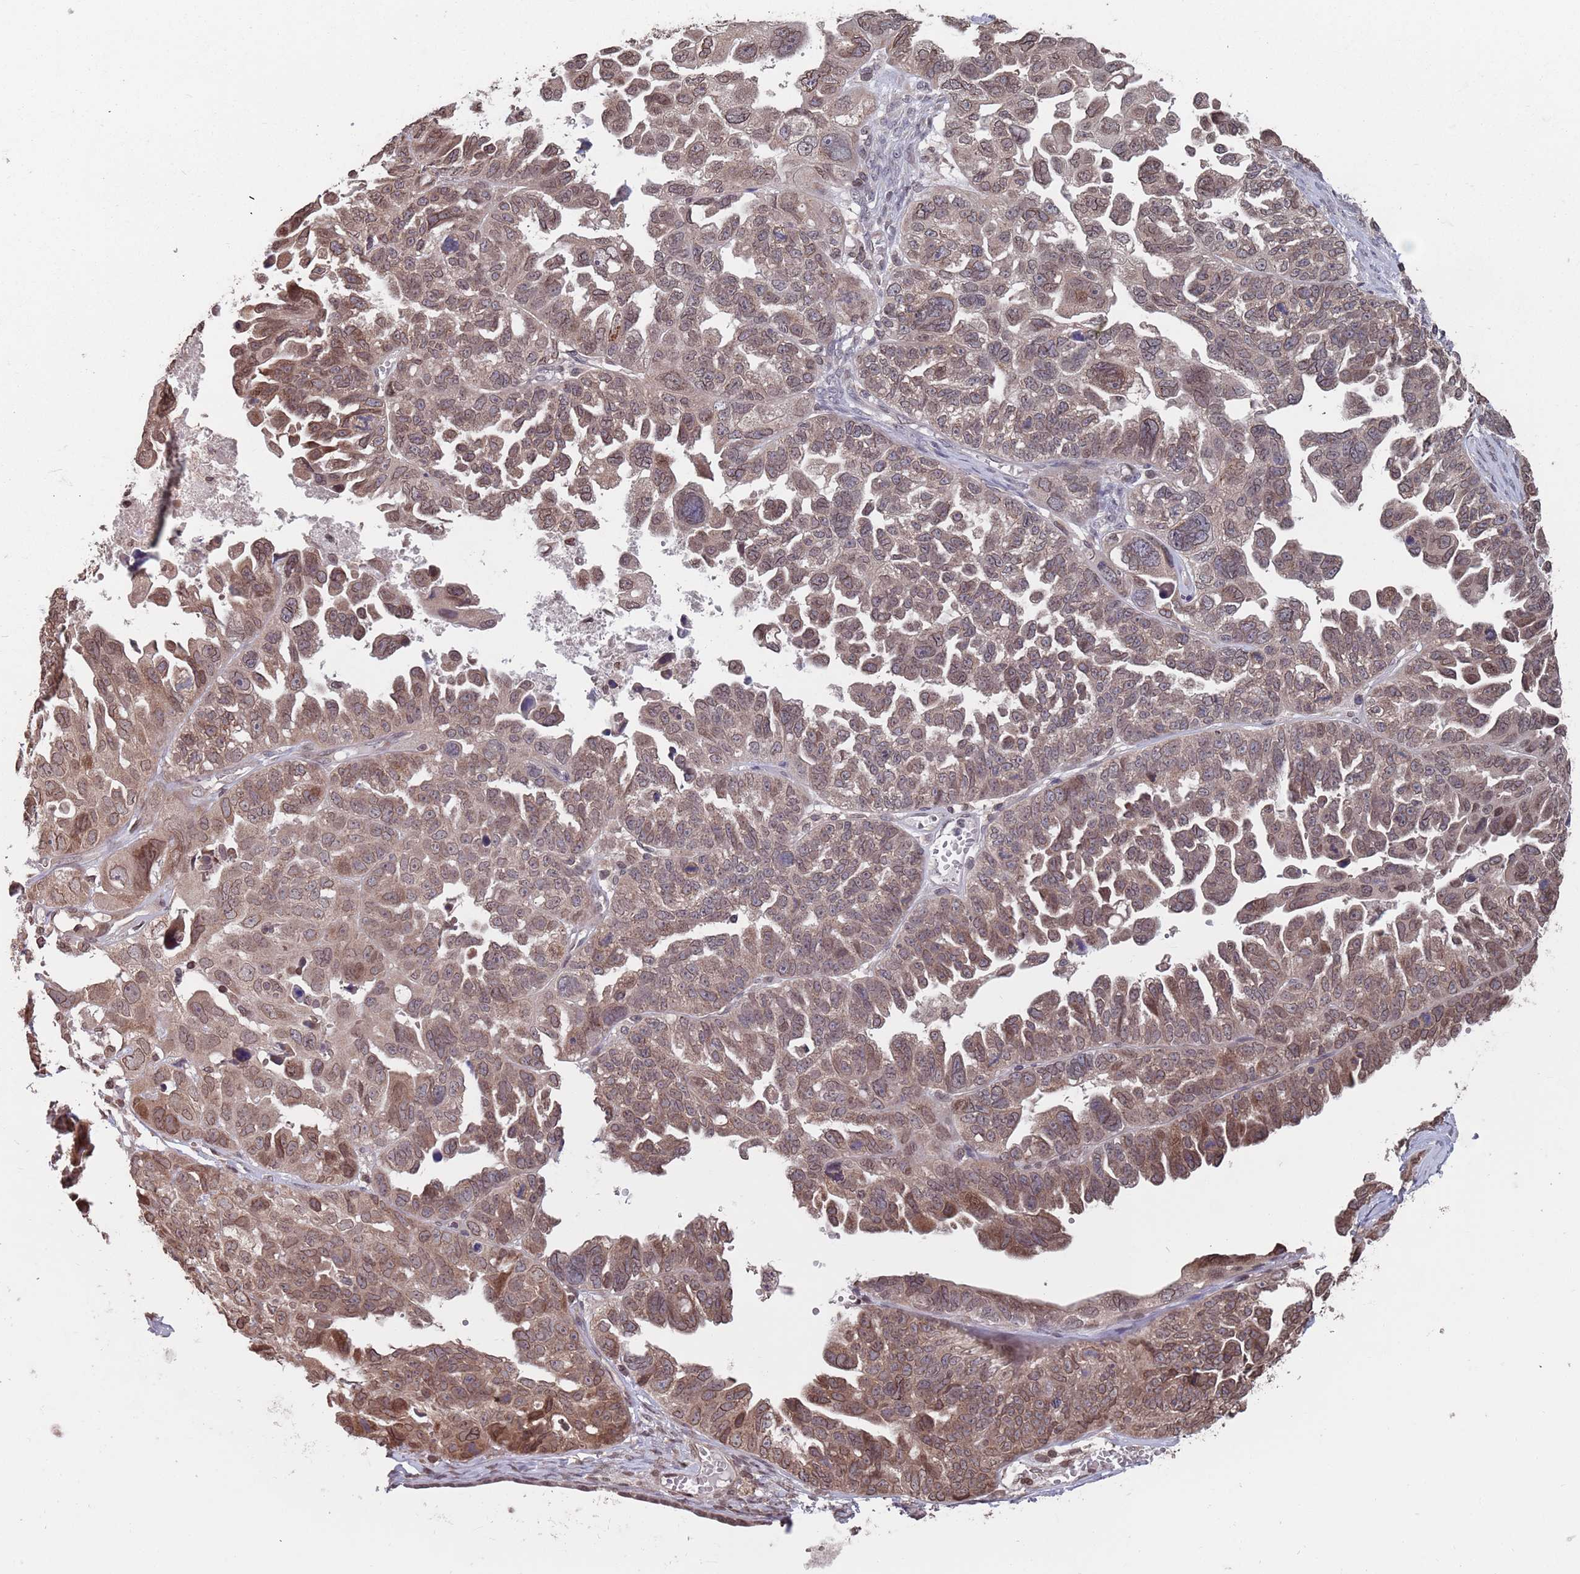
{"staining": {"intensity": "moderate", "quantity": ">75%", "location": "cytoplasmic/membranous,nuclear"}, "tissue": "ovarian cancer", "cell_type": "Tumor cells", "image_type": "cancer", "snomed": [{"axis": "morphology", "description": "Cystadenocarcinoma, serous, NOS"}, {"axis": "topography", "description": "Ovary"}], "caption": "The immunohistochemical stain shows moderate cytoplasmic/membranous and nuclear staining in tumor cells of serous cystadenocarcinoma (ovarian) tissue.", "gene": "SDHAF3", "patient": {"sex": "female", "age": 79}}